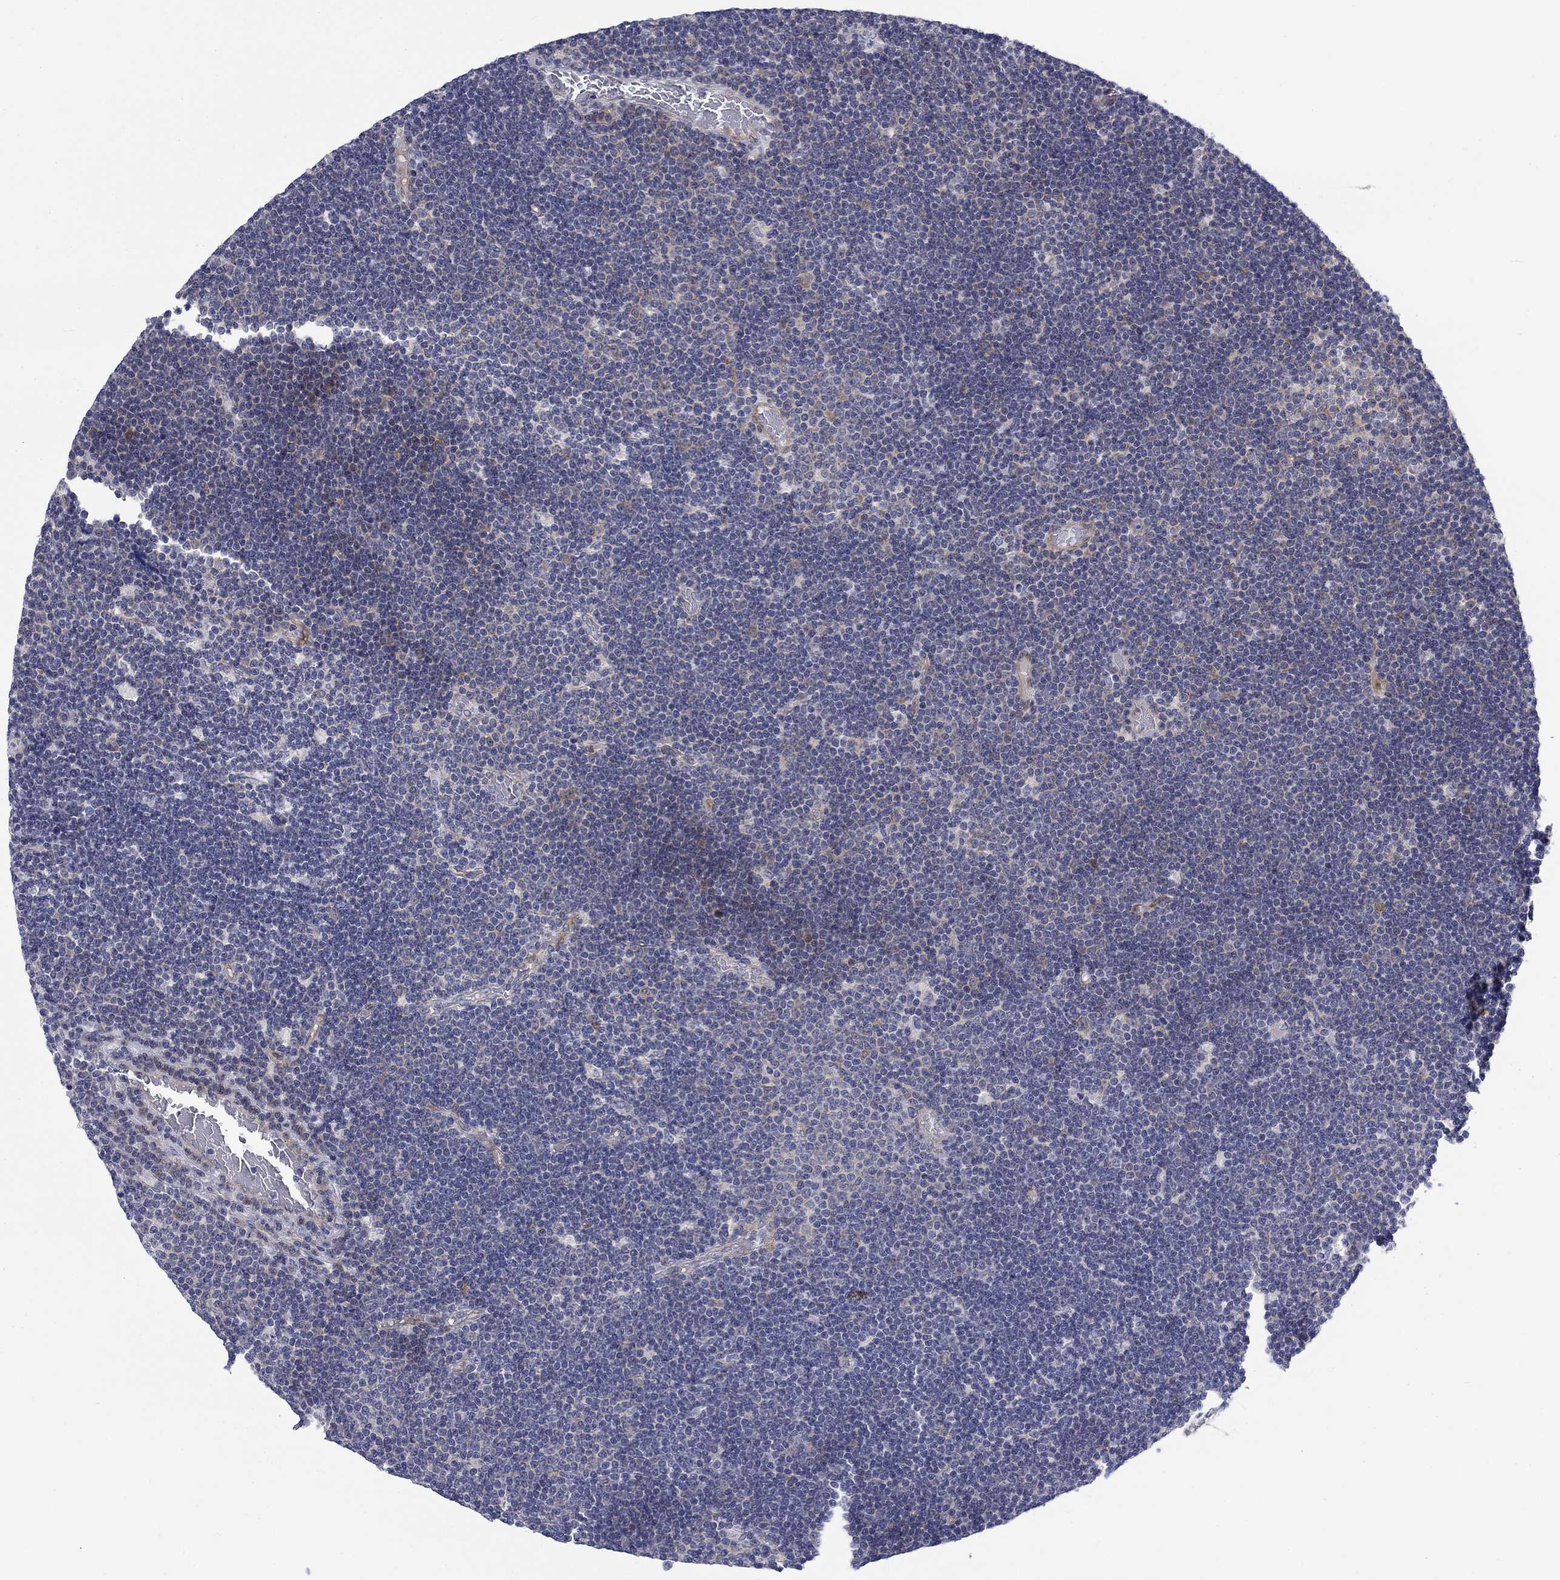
{"staining": {"intensity": "moderate", "quantity": "25%-75%", "location": "cytoplasmic/membranous"}, "tissue": "lymphoma", "cell_type": "Tumor cells", "image_type": "cancer", "snomed": [{"axis": "morphology", "description": "Malignant lymphoma, non-Hodgkin's type, Low grade"}, {"axis": "topography", "description": "Brain"}], "caption": "Immunohistochemistry of human lymphoma exhibits medium levels of moderate cytoplasmic/membranous staining in about 25%-75% of tumor cells. (Stains: DAB (3,3'-diaminobenzidine) in brown, nuclei in blue, Microscopy: brightfield microscopy at high magnification).", "gene": "FXR1", "patient": {"sex": "female", "age": 66}}